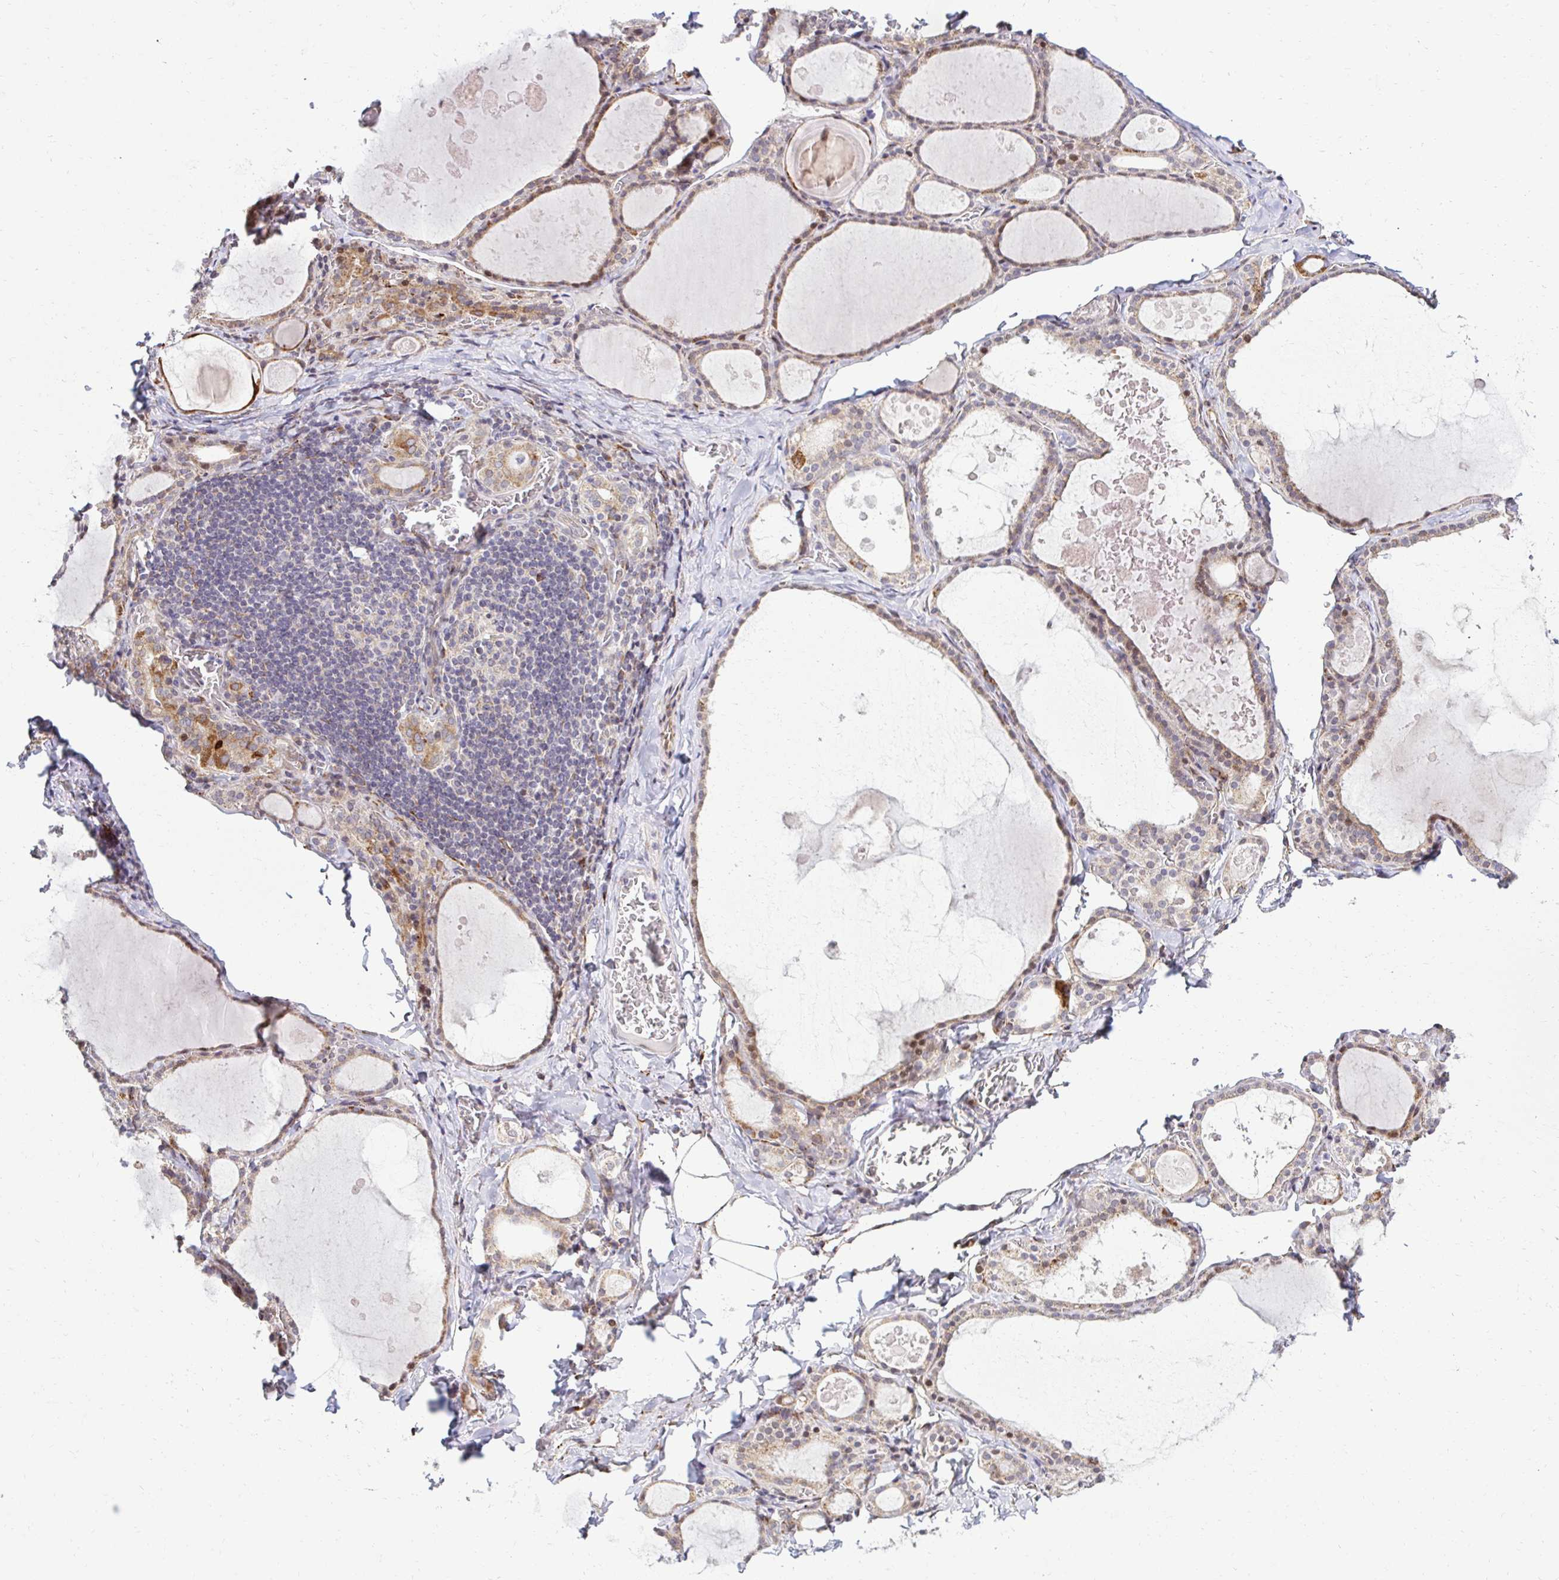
{"staining": {"intensity": "moderate", "quantity": "25%-75%", "location": "cytoplasmic/membranous,nuclear"}, "tissue": "thyroid gland", "cell_type": "Glandular cells", "image_type": "normal", "snomed": [{"axis": "morphology", "description": "Normal tissue, NOS"}, {"axis": "topography", "description": "Thyroid gland"}], "caption": "Unremarkable thyroid gland was stained to show a protein in brown. There is medium levels of moderate cytoplasmic/membranous,nuclear expression in about 25%-75% of glandular cells. (DAB (3,3'-diaminobenzidine) = brown stain, brightfield microscopy at high magnification).", "gene": "HPS1", "patient": {"sex": "male", "age": 56}}